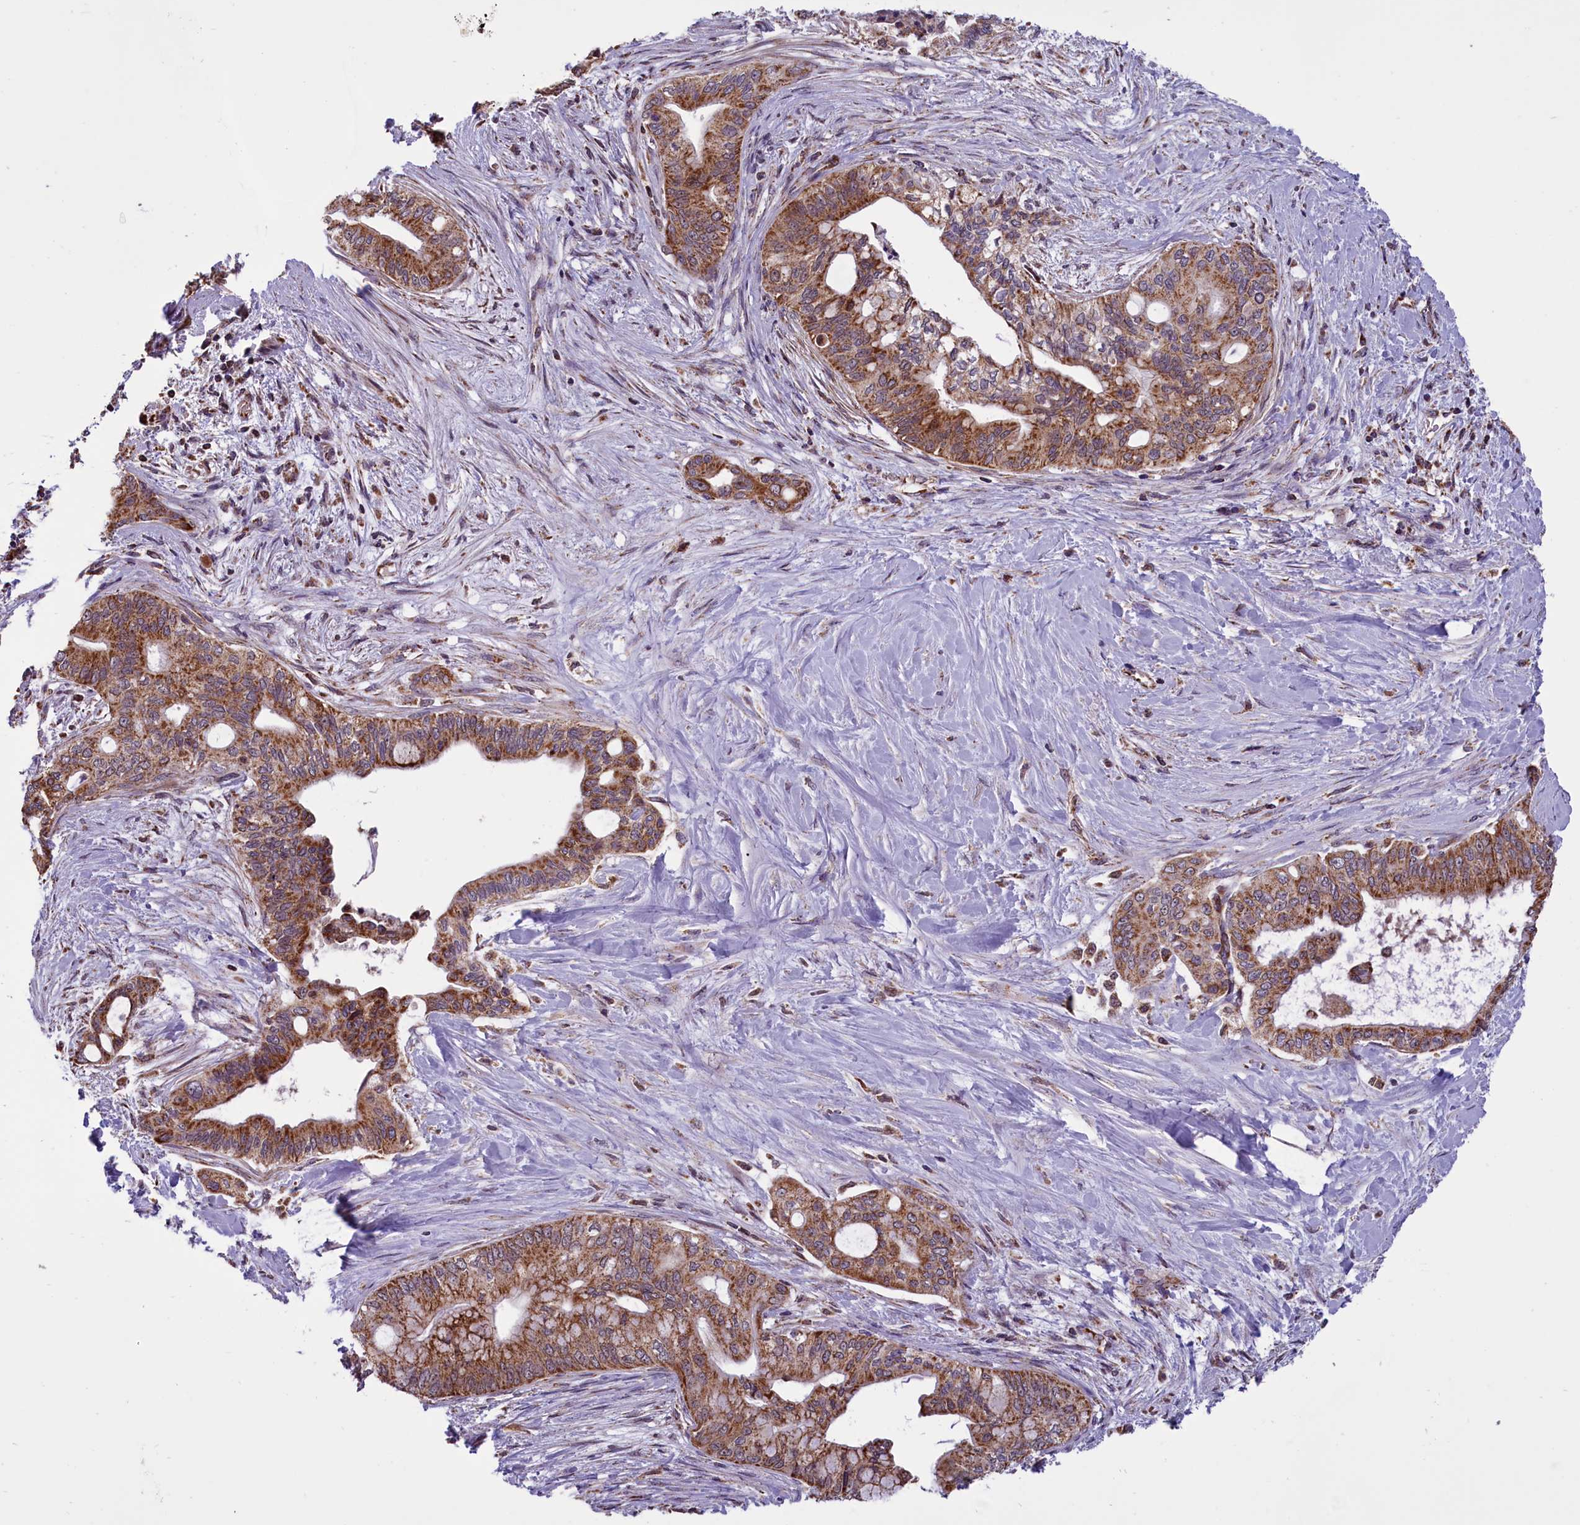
{"staining": {"intensity": "moderate", "quantity": ">75%", "location": "cytoplasmic/membranous"}, "tissue": "pancreatic cancer", "cell_type": "Tumor cells", "image_type": "cancer", "snomed": [{"axis": "morphology", "description": "Adenocarcinoma, NOS"}, {"axis": "topography", "description": "Pancreas"}], "caption": "This micrograph displays adenocarcinoma (pancreatic) stained with immunohistochemistry to label a protein in brown. The cytoplasmic/membranous of tumor cells show moderate positivity for the protein. Nuclei are counter-stained blue.", "gene": "GLRX5", "patient": {"sex": "male", "age": 46}}